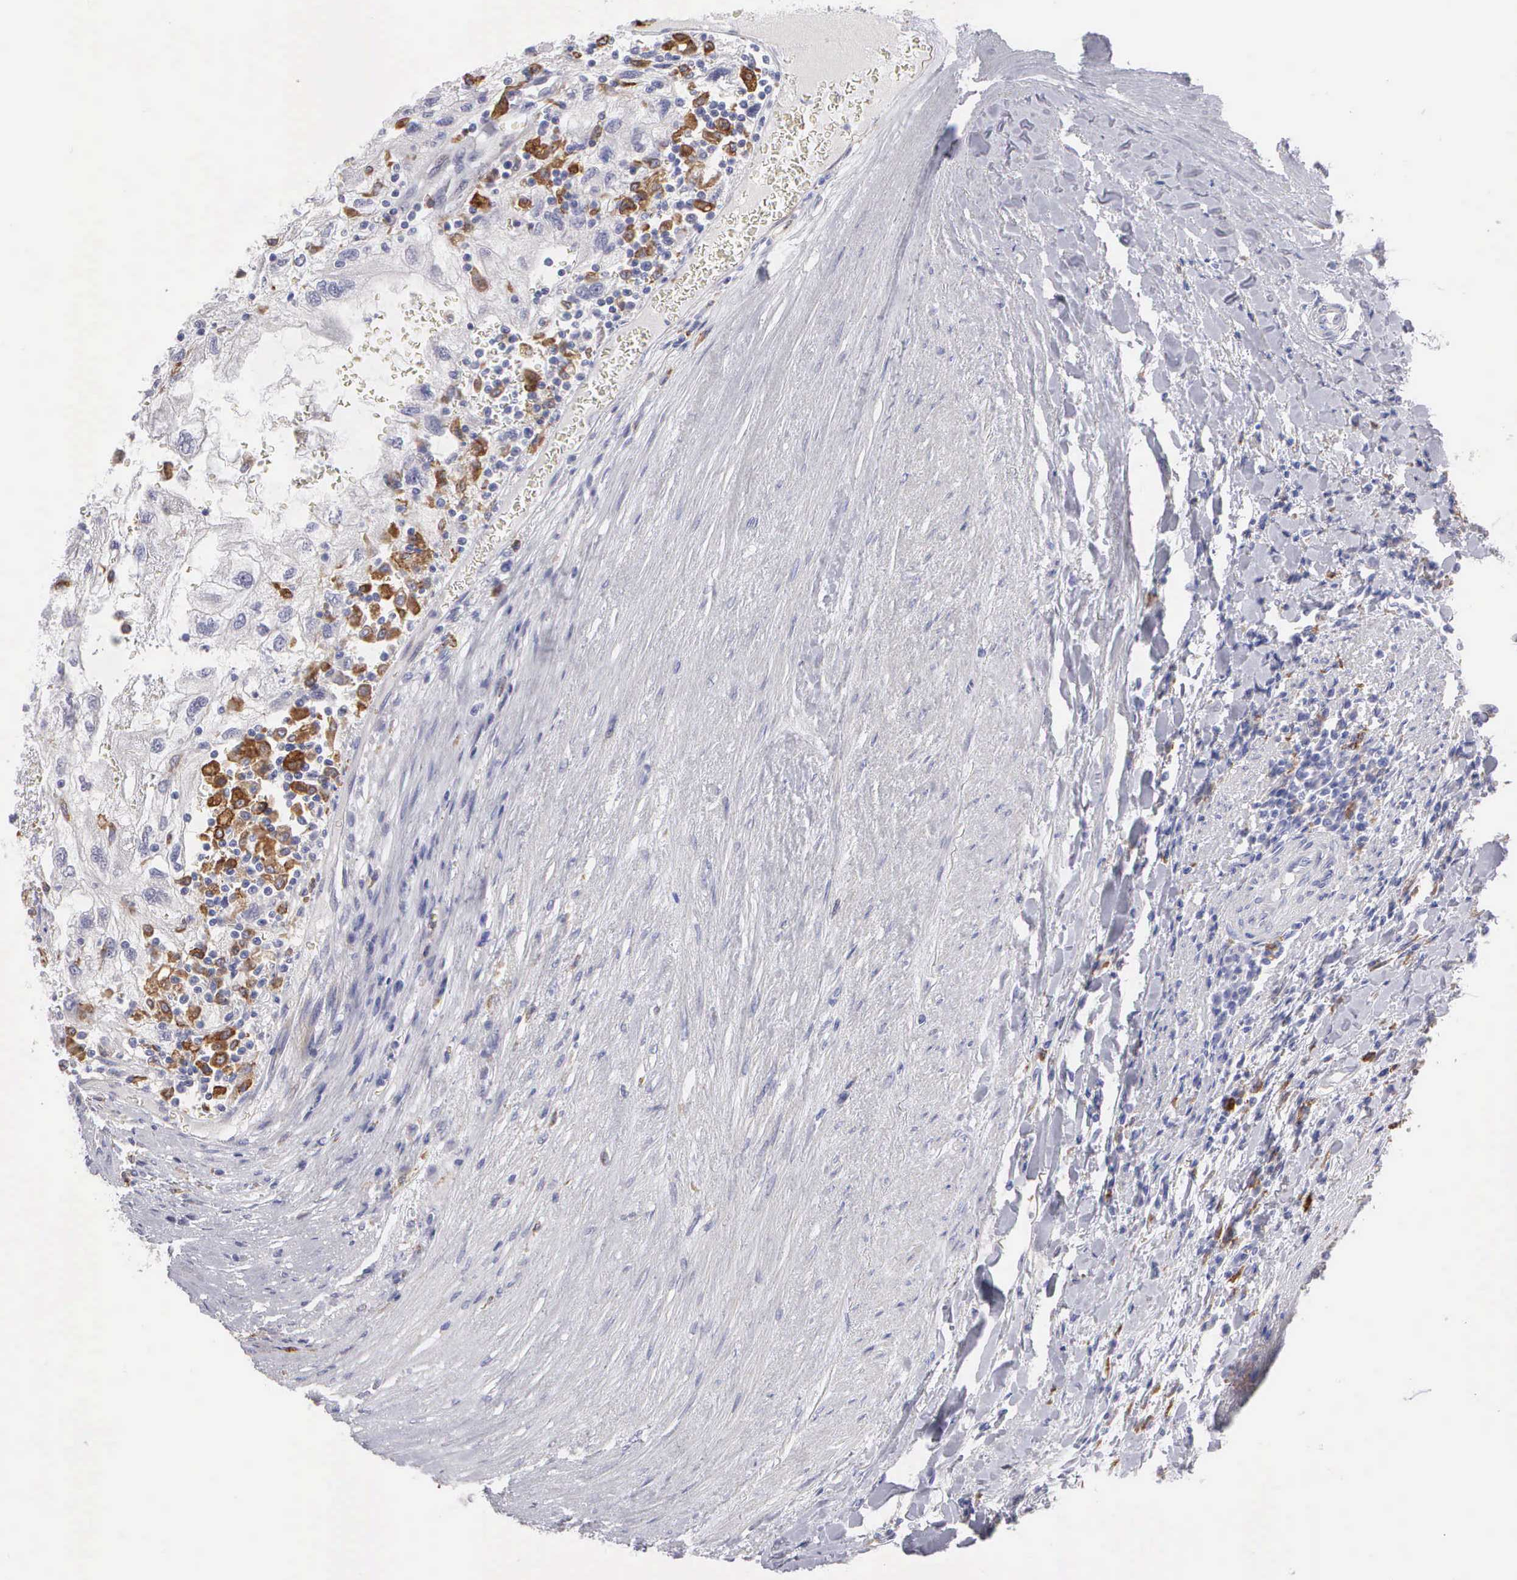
{"staining": {"intensity": "negative", "quantity": "none", "location": "none"}, "tissue": "renal cancer", "cell_type": "Tumor cells", "image_type": "cancer", "snomed": [{"axis": "morphology", "description": "Normal tissue, NOS"}, {"axis": "morphology", "description": "Adenocarcinoma, NOS"}, {"axis": "topography", "description": "Kidney"}], "caption": "DAB immunohistochemical staining of renal adenocarcinoma shows no significant staining in tumor cells.", "gene": "TYRP1", "patient": {"sex": "male", "age": 71}}